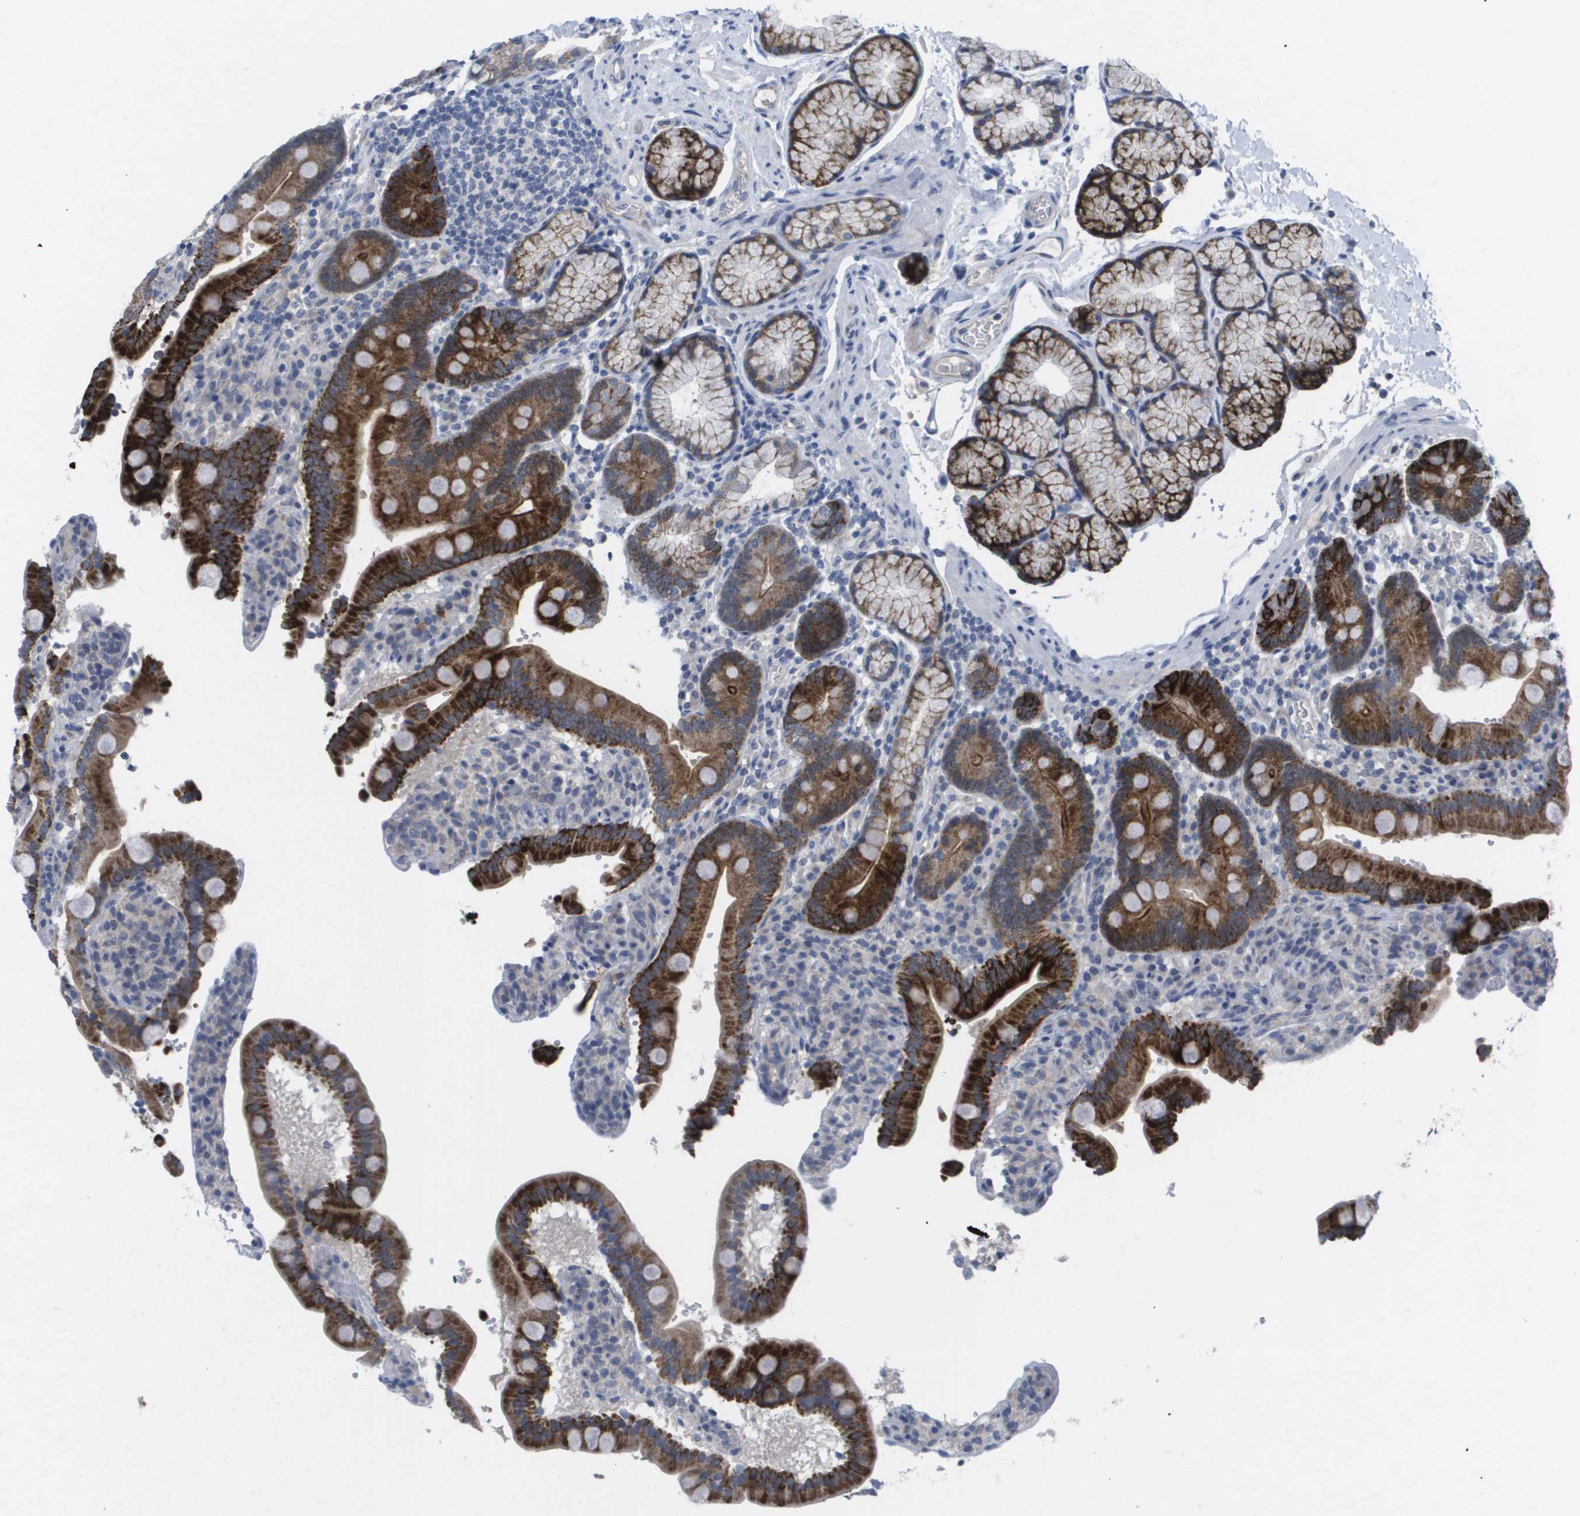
{"staining": {"intensity": "strong", "quantity": ">75%", "location": "cytoplasmic/membranous"}, "tissue": "duodenum", "cell_type": "Glandular cells", "image_type": "normal", "snomed": [{"axis": "morphology", "description": "Normal tissue, NOS"}, {"axis": "topography", "description": "Small intestine, NOS"}], "caption": "Glandular cells show high levels of strong cytoplasmic/membranous staining in about >75% of cells in unremarkable duodenum. (DAB IHC, brown staining for protein, blue staining for nuclei).", "gene": "PDE4A", "patient": {"sex": "female", "age": 71}}